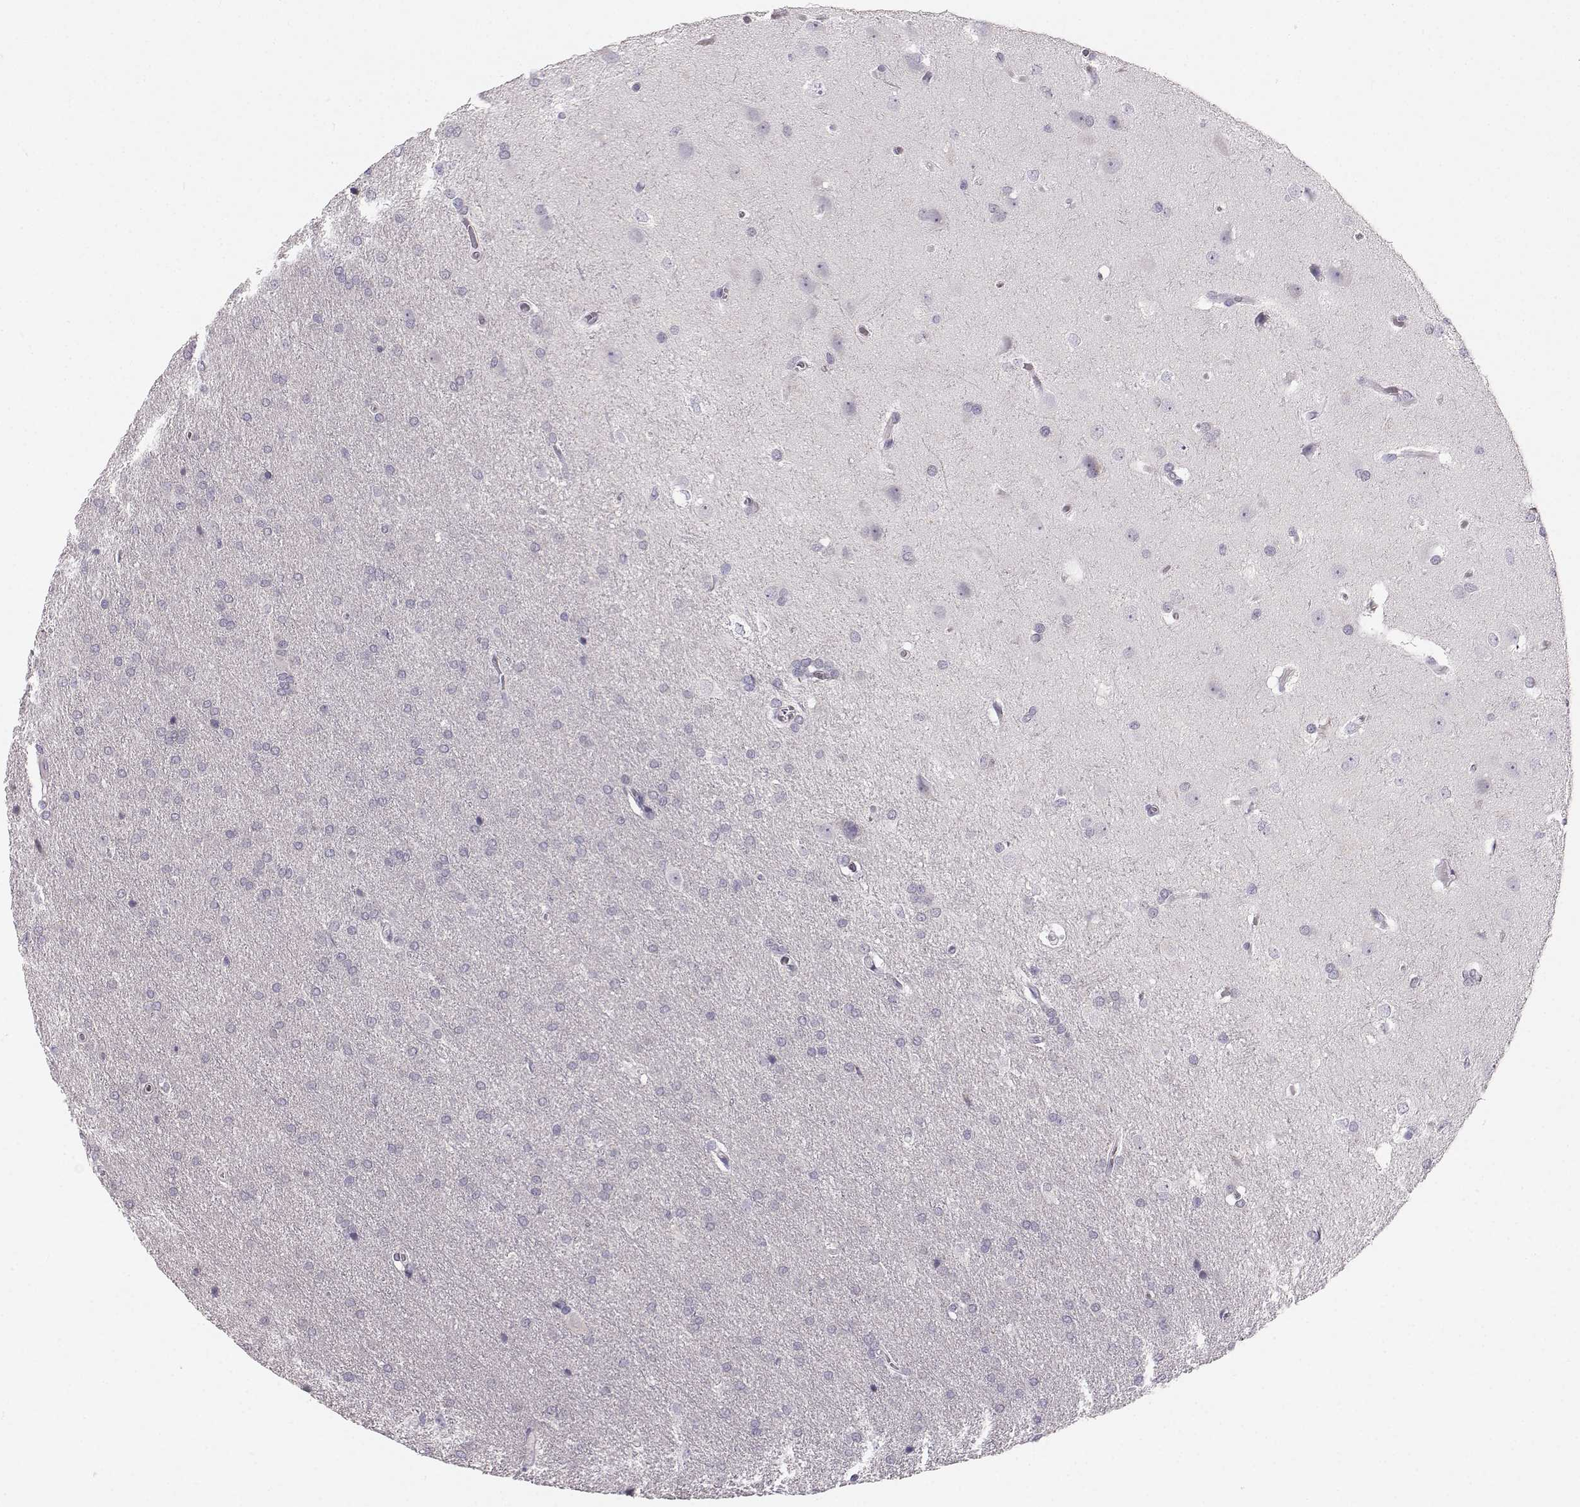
{"staining": {"intensity": "negative", "quantity": "none", "location": "none"}, "tissue": "glioma", "cell_type": "Tumor cells", "image_type": "cancer", "snomed": [{"axis": "morphology", "description": "Glioma, malignant, Low grade"}, {"axis": "topography", "description": "Brain"}], "caption": "An immunohistochemistry (IHC) photomicrograph of low-grade glioma (malignant) is shown. There is no staining in tumor cells of low-grade glioma (malignant).", "gene": "OIP5", "patient": {"sex": "female", "age": 32}}